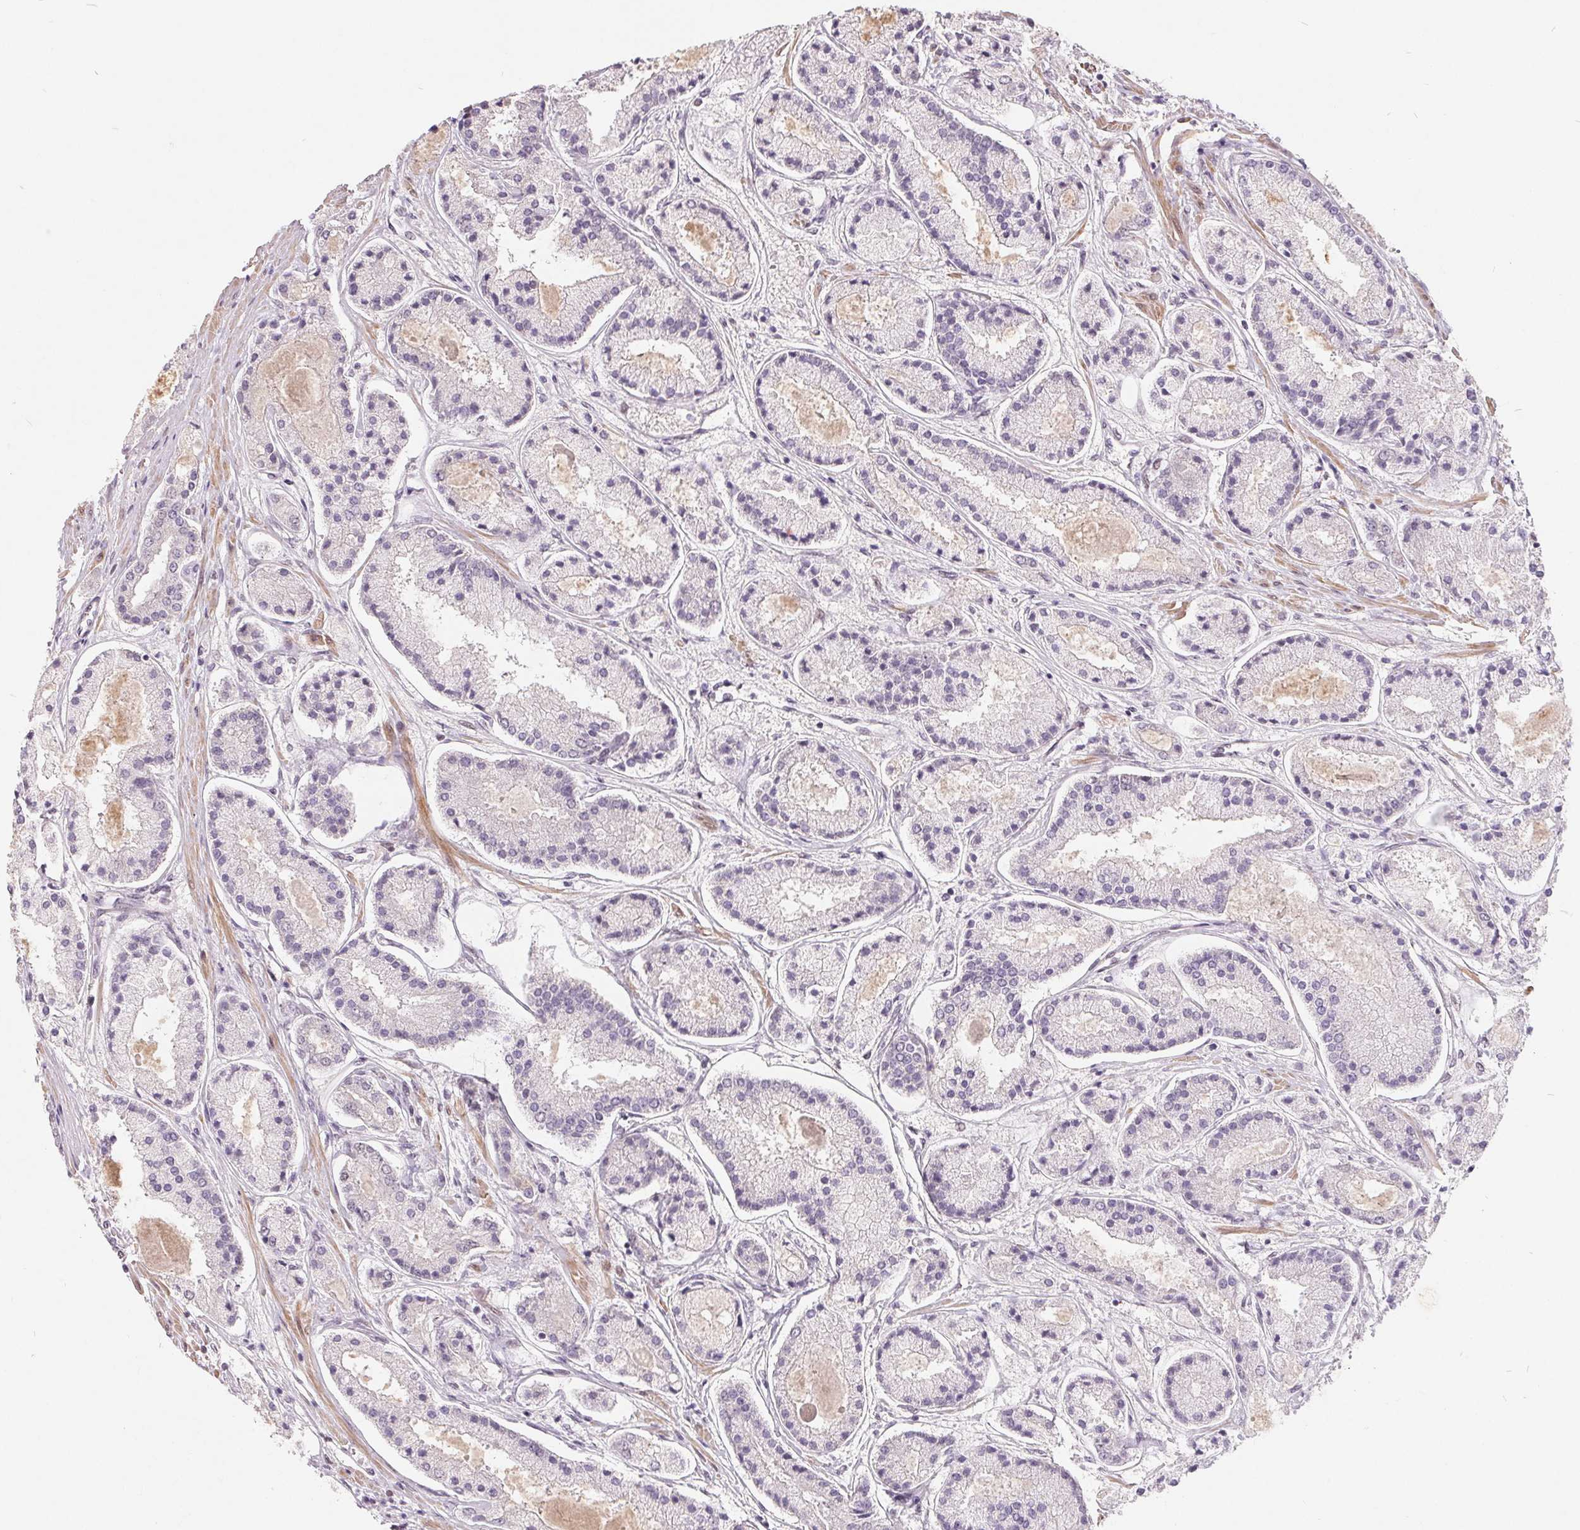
{"staining": {"intensity": "negative", "quantity": "none", "location": "none"}, "tissue": "prostate cancer", "cell_type": "Tumor cells", "image_type": "cancer", "snomed": [{"axis": "morphology", "description": "Adenocarcinoma, High grade"}, {"axis": "topography", "description": "Prostate"}], "caption": "The IHC photomicrograph has no significant staining in tumor cells of prostate cancer (high-grade adenocarcinoma) tissue.", "gene": "NRG2", "patient": {"sex": "male", "age": 67}}